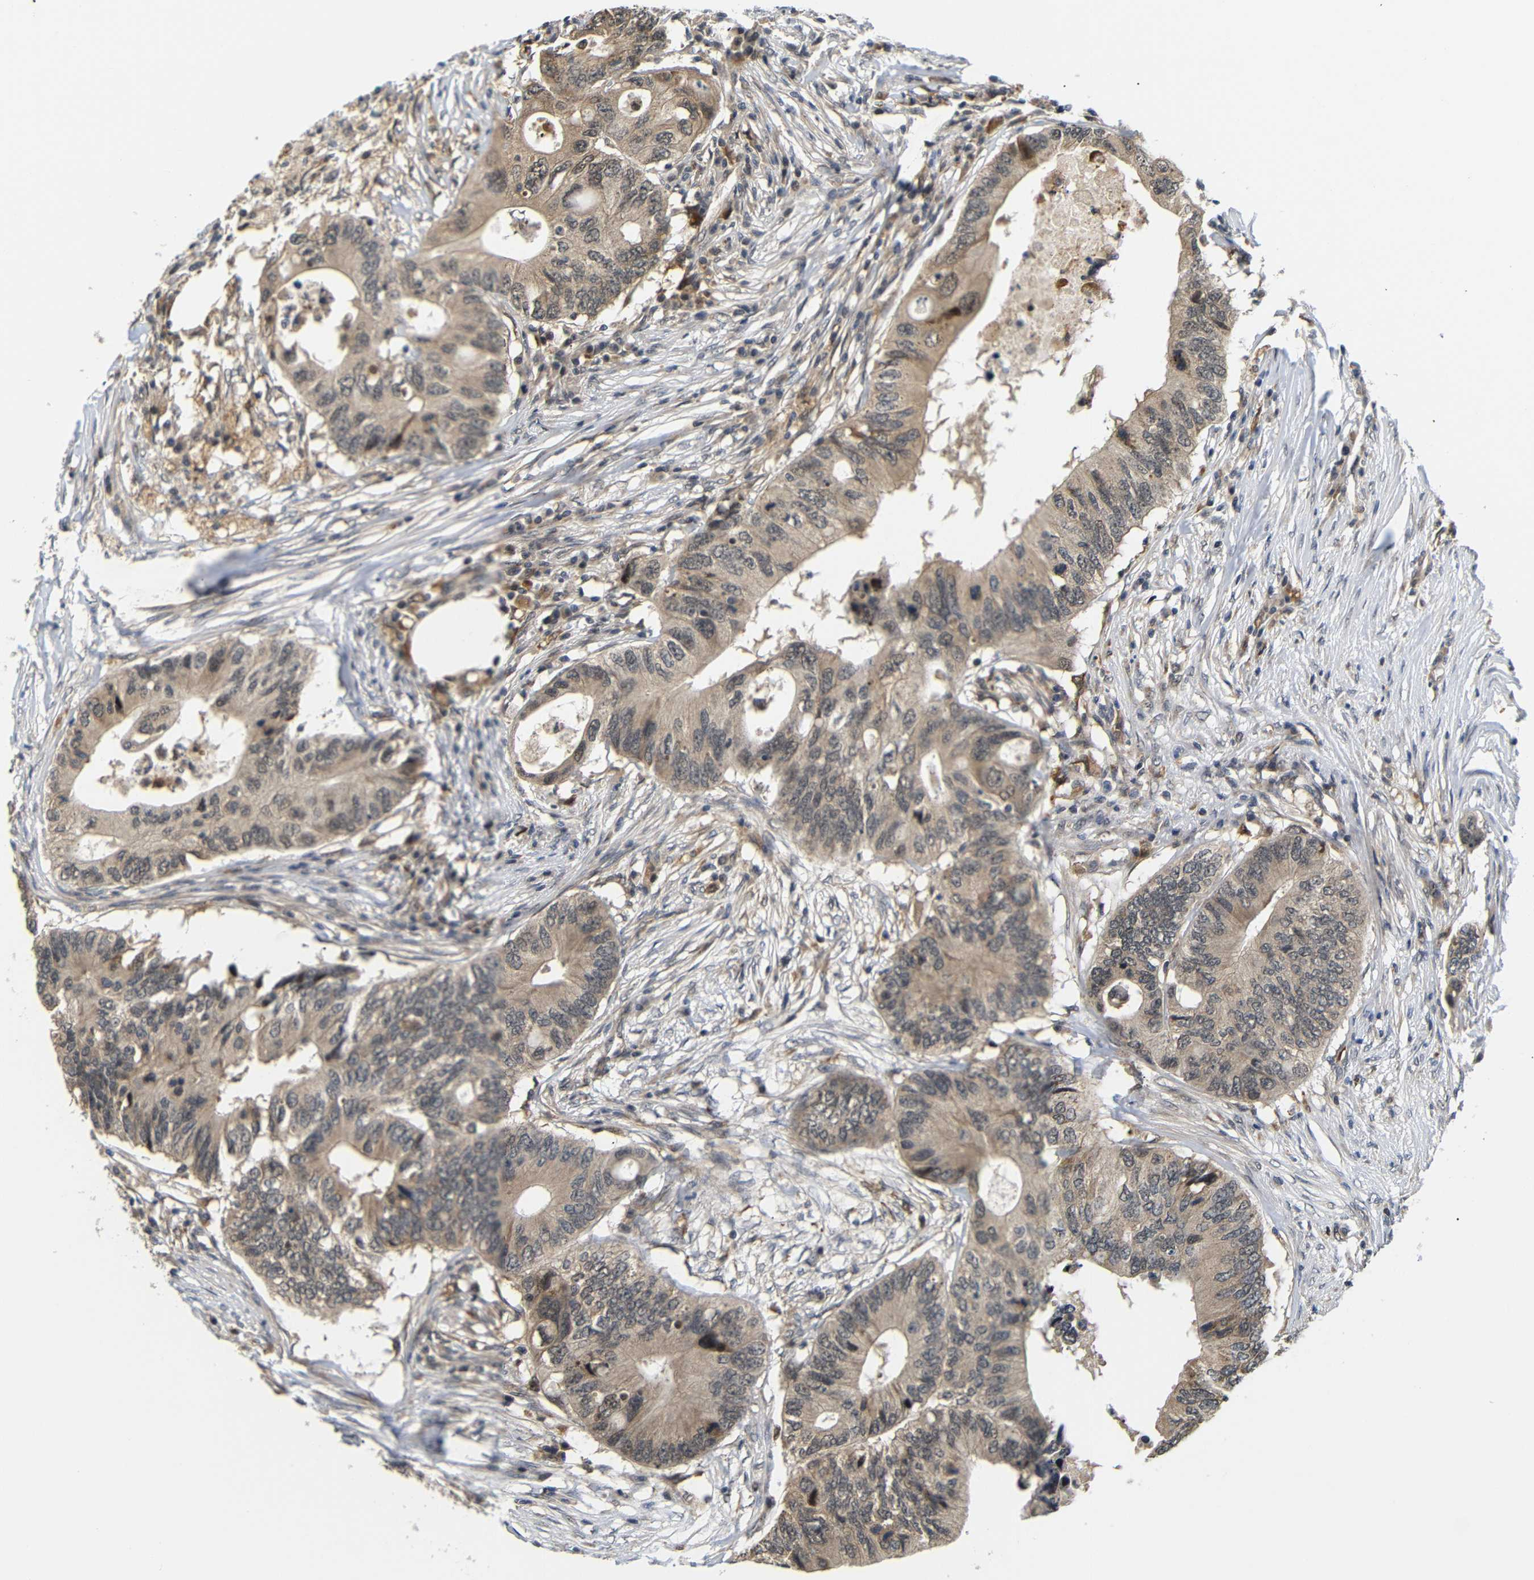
{"staining": {"intensity": "moderate", "quantity": ">75%", "location": "cytoplasmic/membranous"}, "tissue": "colorectal cancer", "cell_type": "Tumor cells", "image_type": "cancer", "snomed": [{"axis": "morphology", "description": "Adenocarcinoma, NOS"}, {"axis": "topography", "description": "Colon"}], "caption": "IHC (DAB (3,3'-diaminobenzidine)) staining of colorectal adenocarcinoma reveals moderate cytoplasmic/membranous protein positivity in approximately >75% of tumor cells.", "gene": "GJA5", "patient": {"sex": "male", "age": 71}}